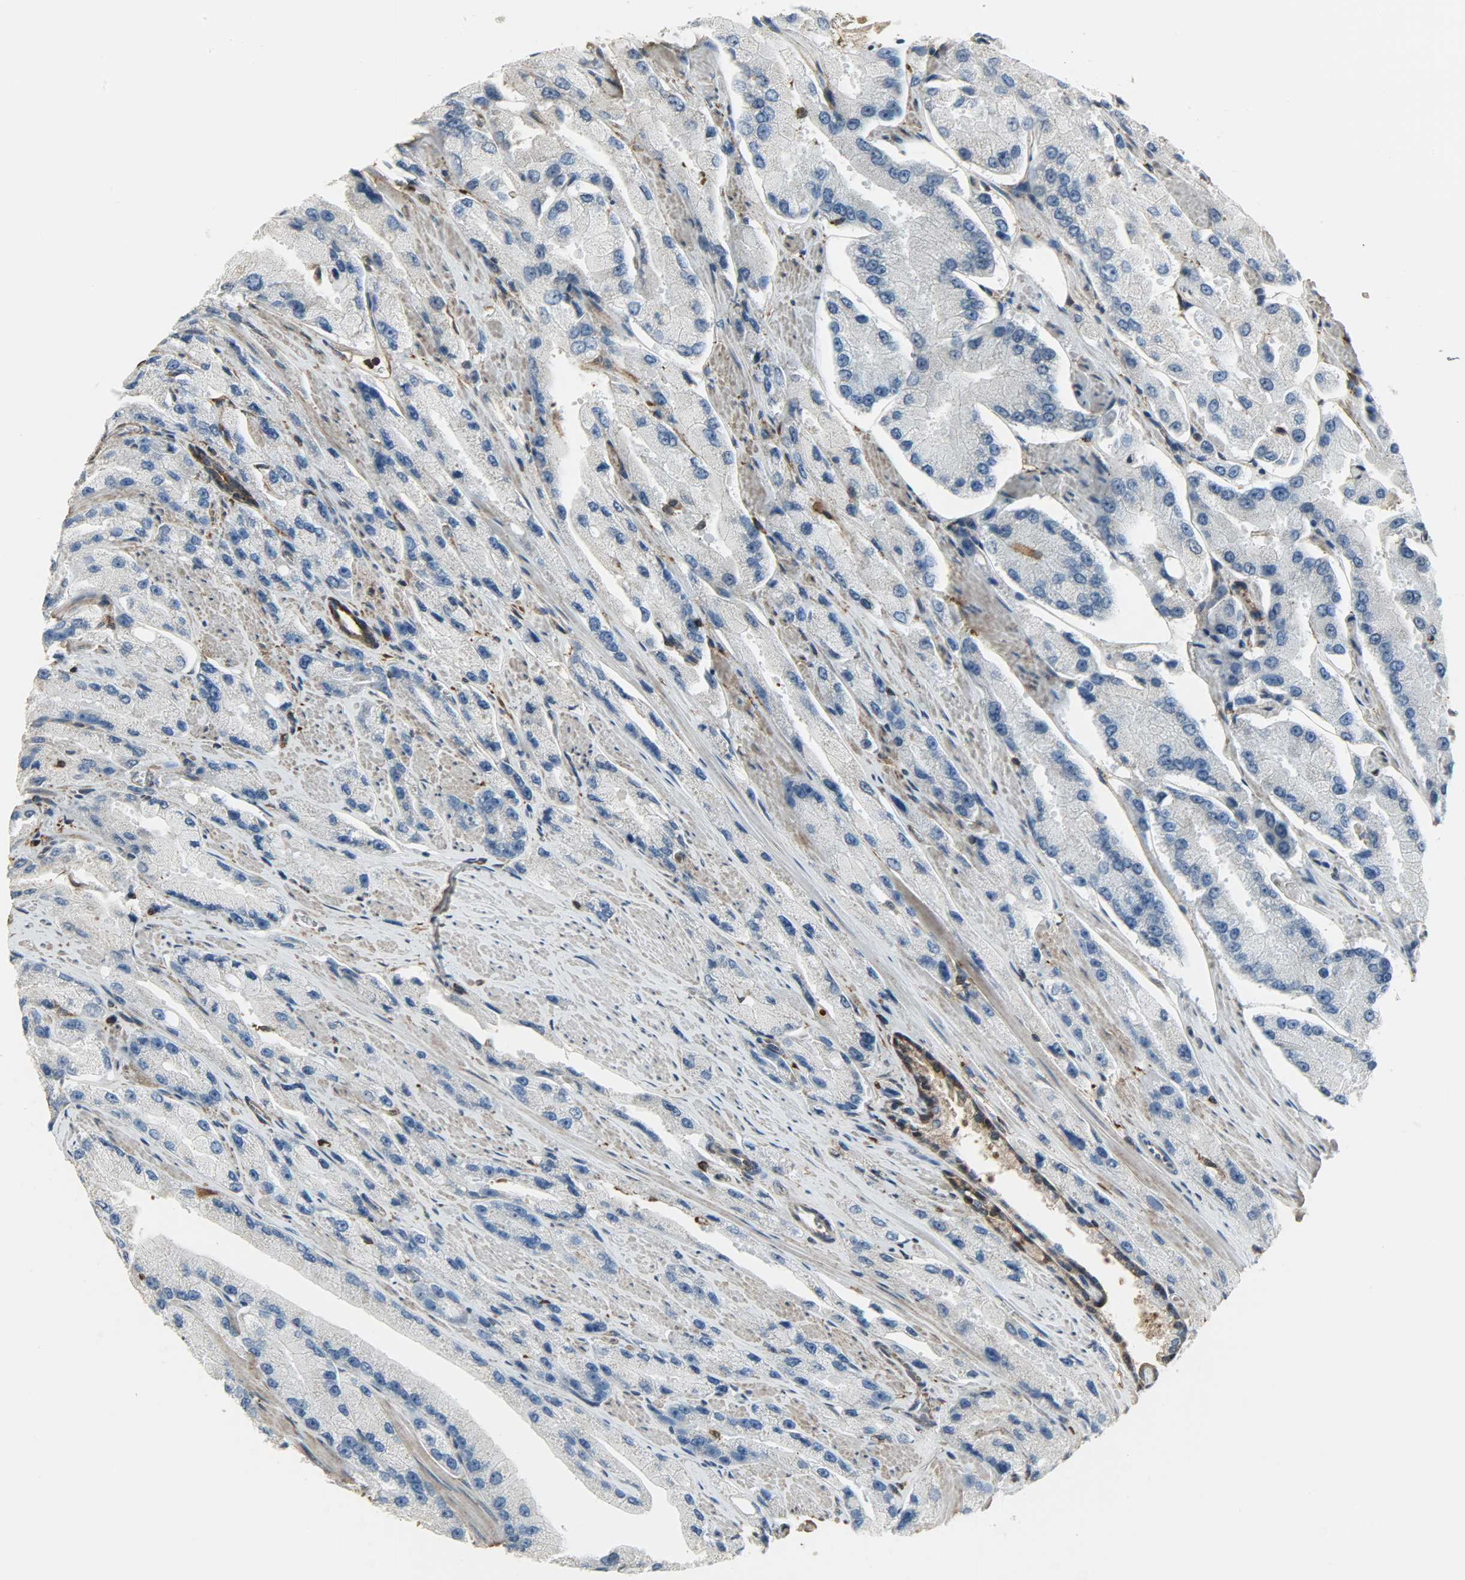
{"staining": {"intensity": "negative", "quantity": "none", "location": "none"}, "tissue": "prostate cancer", "cell_type": "Tumor cells", "image_type": "cancer", "snomed": [{"axis": "morphology", "description": "Adenocarcinoma, High grade"}, {"axis": "topography", "description": "Prostate"}], "caption": "Immunohistochemistry (IHC) histopathology image of prostate cancer (high-grade adenocarcinoma) stained for a protein (brown), which displays no positivity in tumor cells.", "gene": "LDHB", "patient": {"sex": "male", "age": 58}}